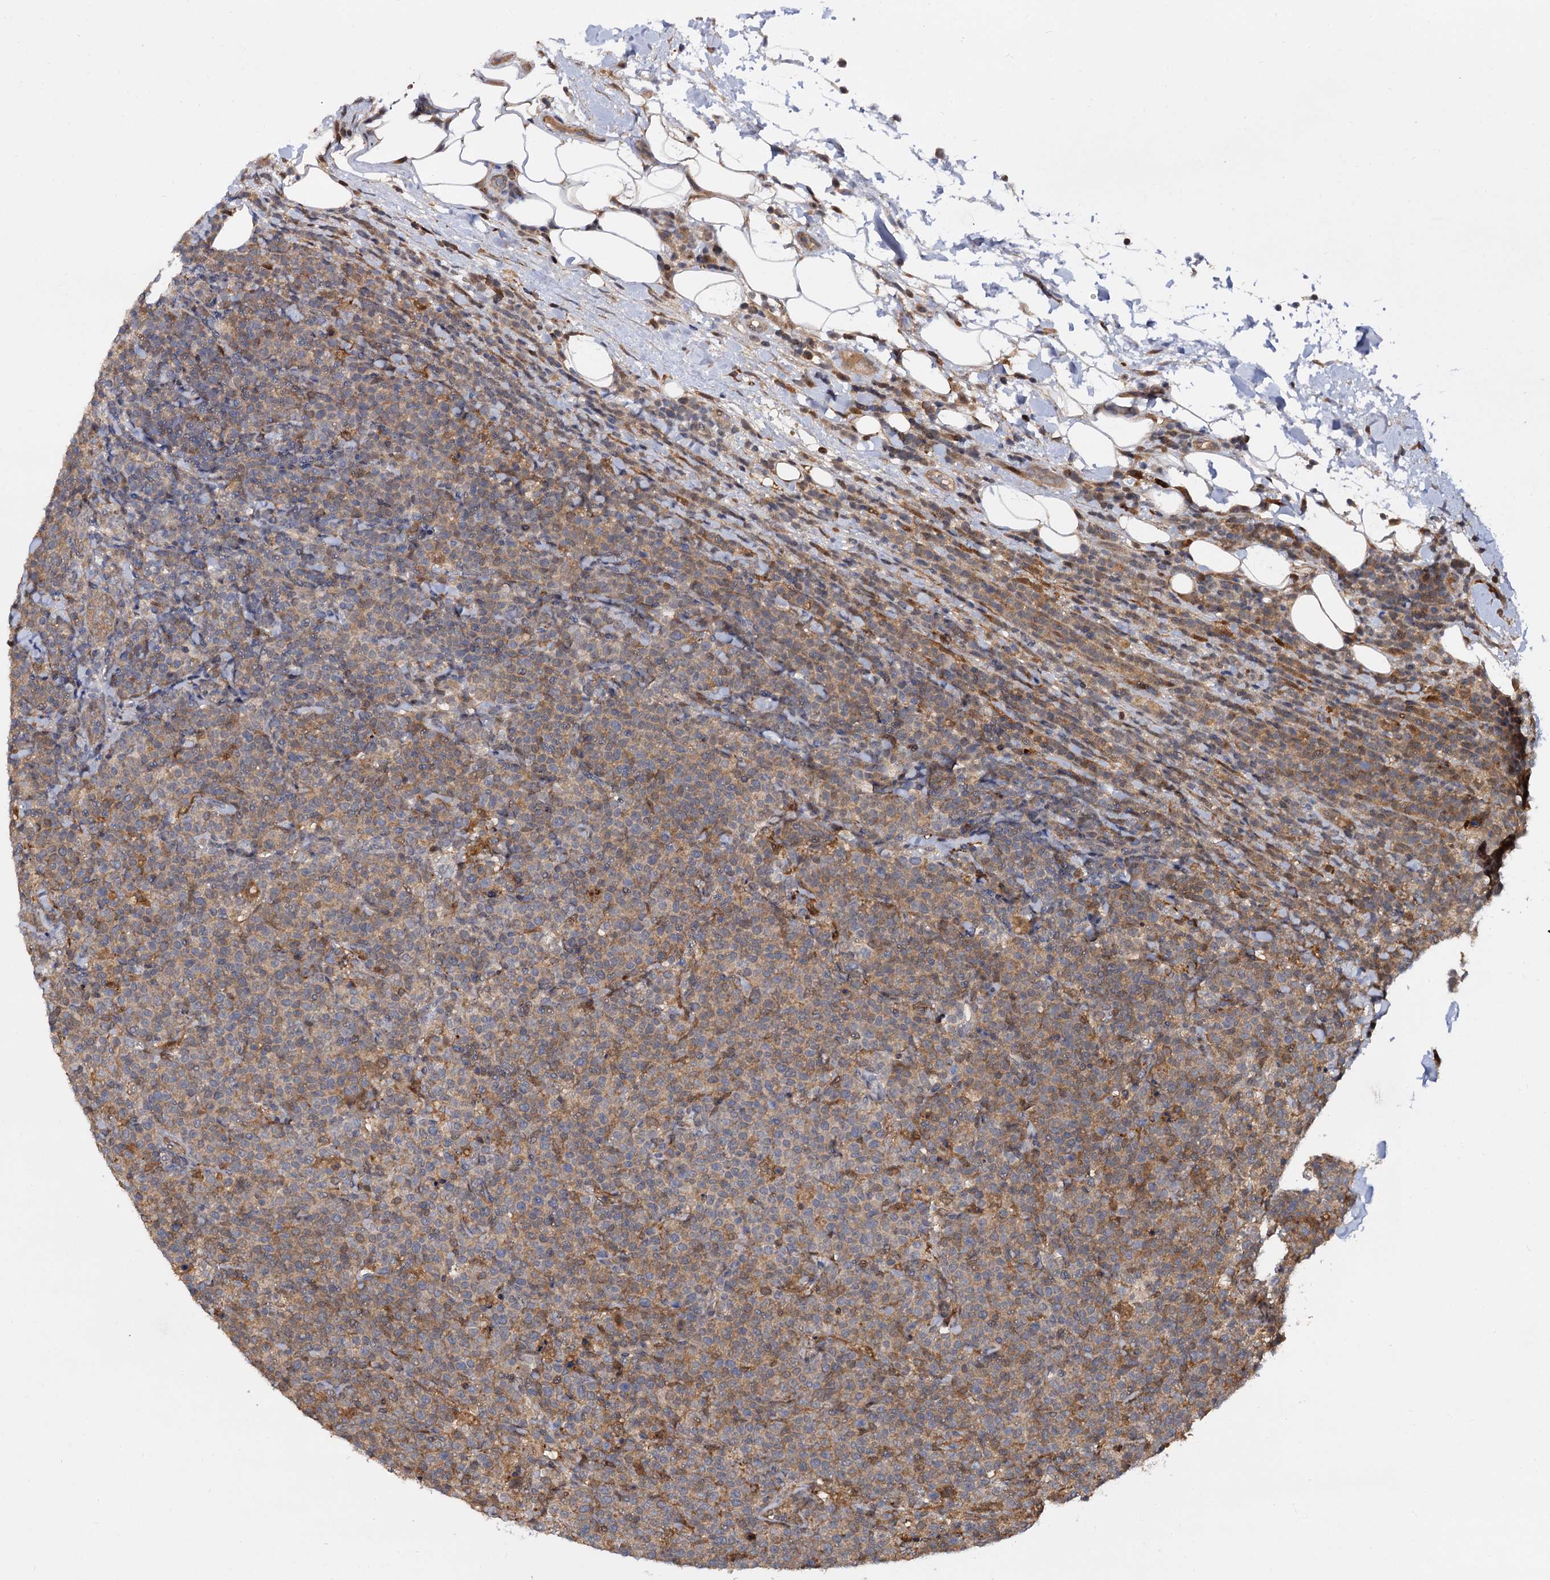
{"staining": {"intensity": "weak", "quantity": "25%-75%", "location": "cytoplasmic/membranous"}, "tissue": "lymphoma", "cell_type": "Tumor cells", "image_type": "cancer", "snomed": [{"axis": "morphology", "description": "Malignant lymphoma, non-Hodgkin's type, High grade"}, {"axis": "topography", "description": "Lymph node"}], "caption": "Tumor cells exhibit low levels of weak cytoplasmic/membranous expression in about 25%-75% of cells in human malignant lymphoma, non-Hodgkin's type (high-grade).", "gene": "SELENOP", "patient": {"sex": "male", "age": 61}}